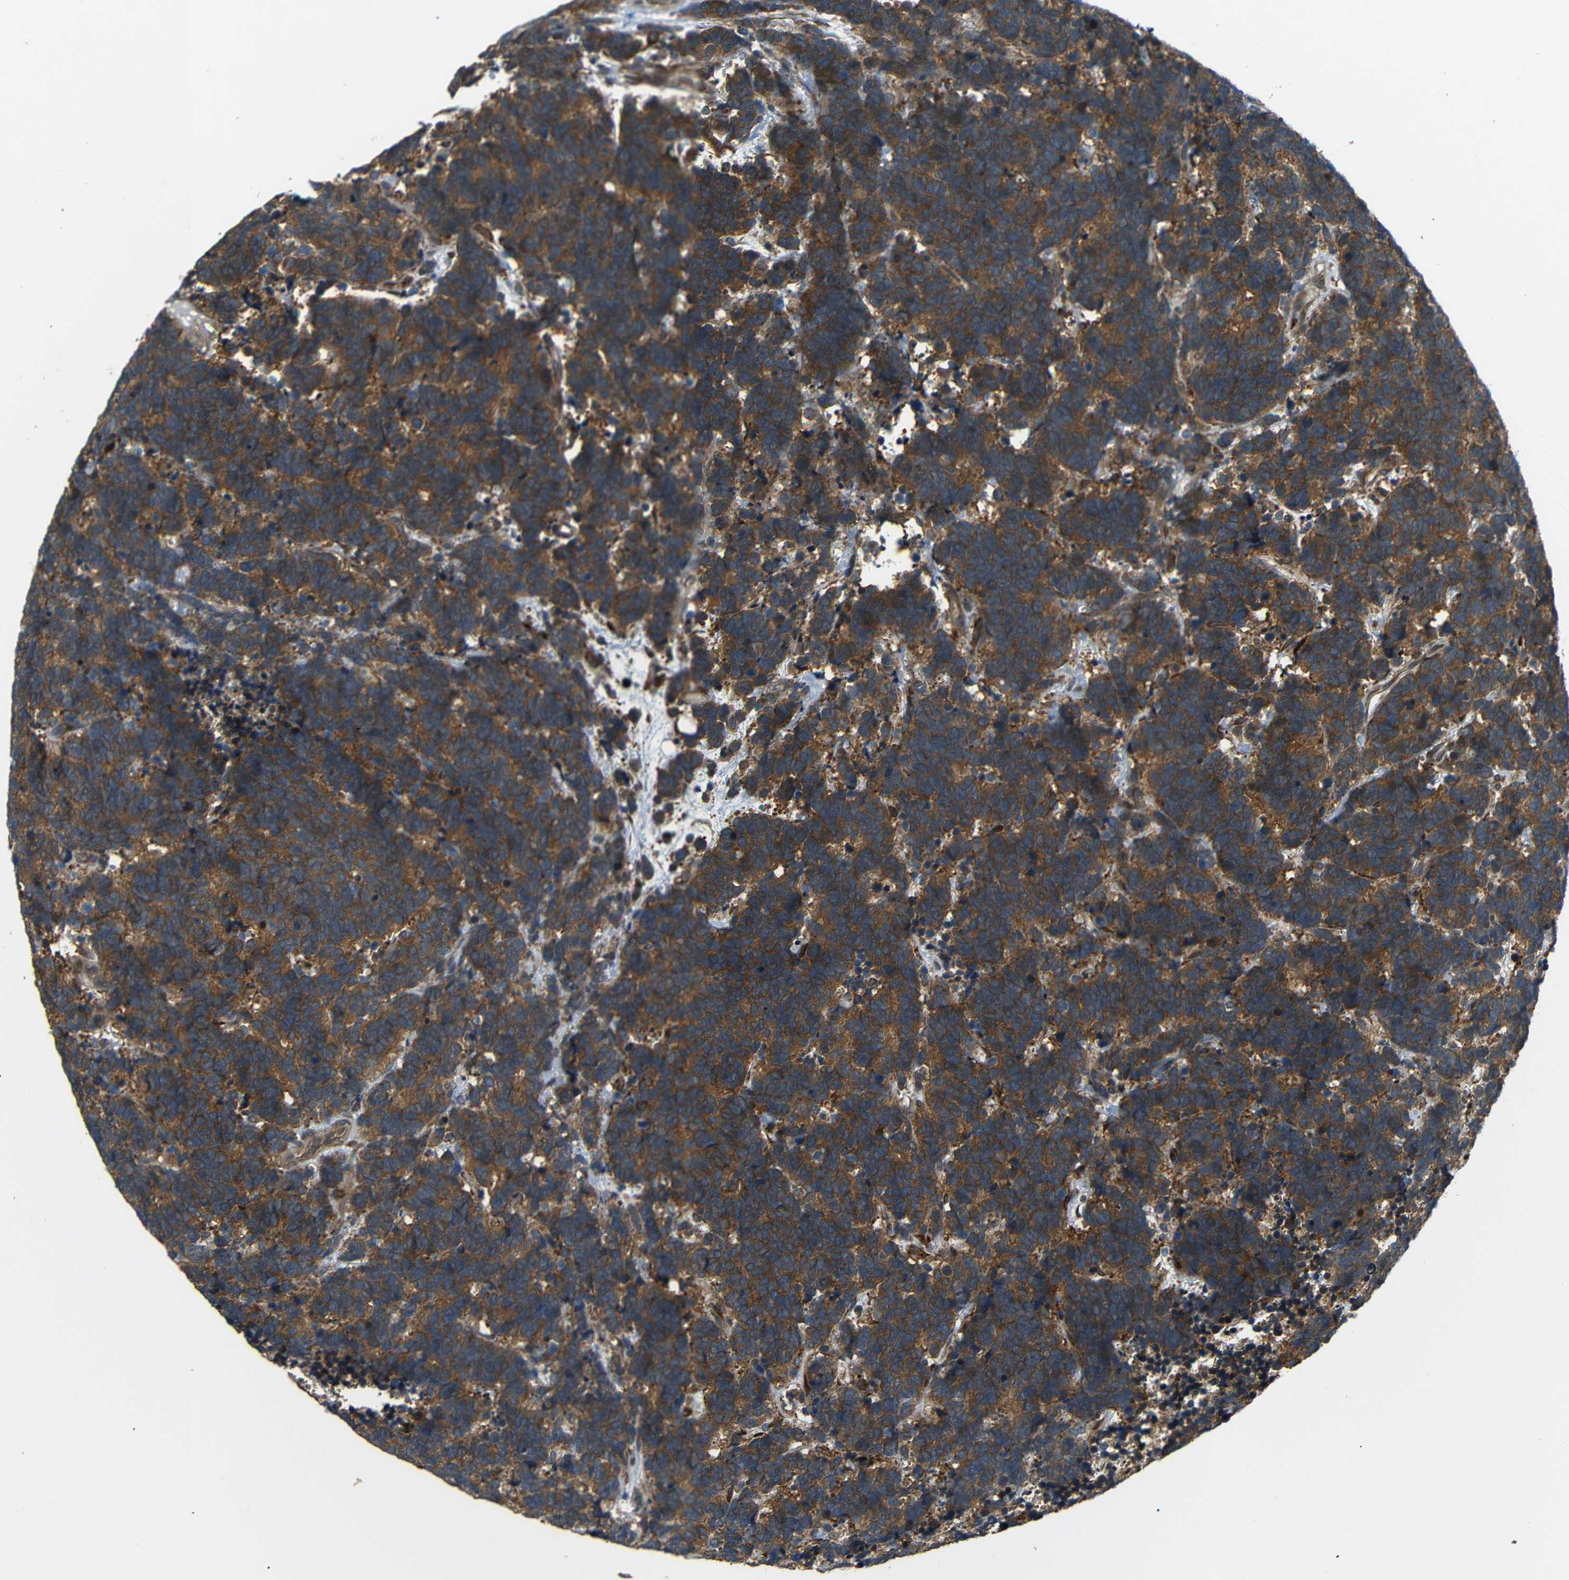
{"staining": {"intensity": "strong", "quantity": ">75%", "location": "cytoplasmic/membranous"}, "tissue": "carcinoid", "cell_type": "Tumor cells", "image_type": "cancer", "snomed": [{"axis": "morphology", "description": "Carcinoma, NOS"}, {"axis": "morphology", "description": "Carcinoid, malignant, NOS"}, {"axis": "topography", "description": "Urinary bladder"}], "caption": "DAB immunohistochemical staining of human carcinoid reveals strong cytoplasmic/membranous protein positivity in about >75% of tumor cells.", "gene": "EPHB2", "patient": {"sex": "male", "age": 57}}